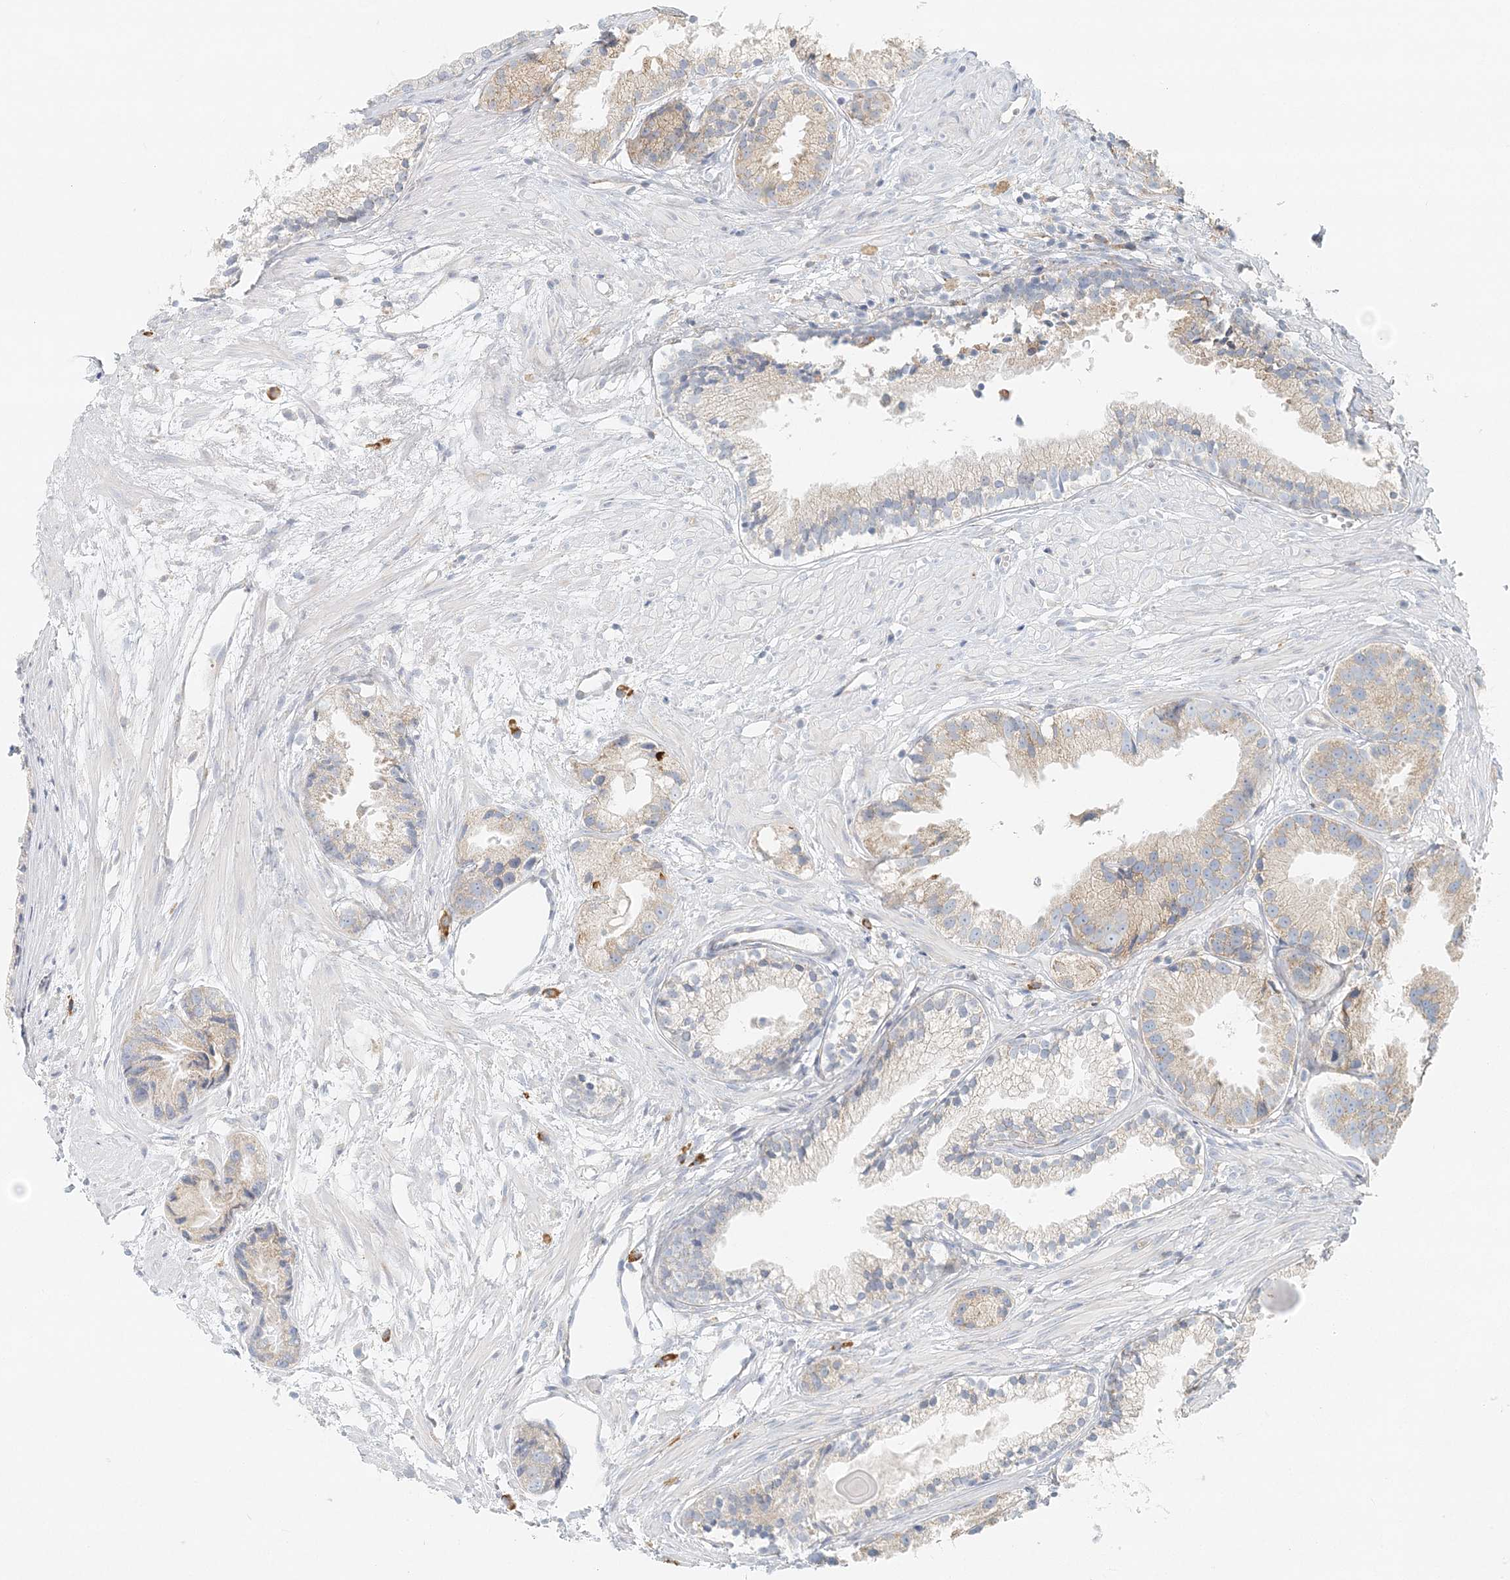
{"staining": {"intensity": "weak", "quantity": "25%-75%", "location": "cytoplasmic/membranous"}, "tissue": "prostate cancer", "cell_type": "Tumor cells", "image_type": "cancer", "snomed": [{"axis": "morphology", "description": "Adenocarcinoma, Low grade"}, {"axis": "topography", "description": "Prostate"}], "caption": "IHC photomicrograph of neoplastic tissue: prostate cancer stained using IHC reveals low levels of weak protein expression localized specifically in the cytoplasmic/membranous of tumor cells, appearing as a cytoplasmic/membranous brown color.", "gene": "STK11IP", "patient": {"sex": "male", "age": 88}}